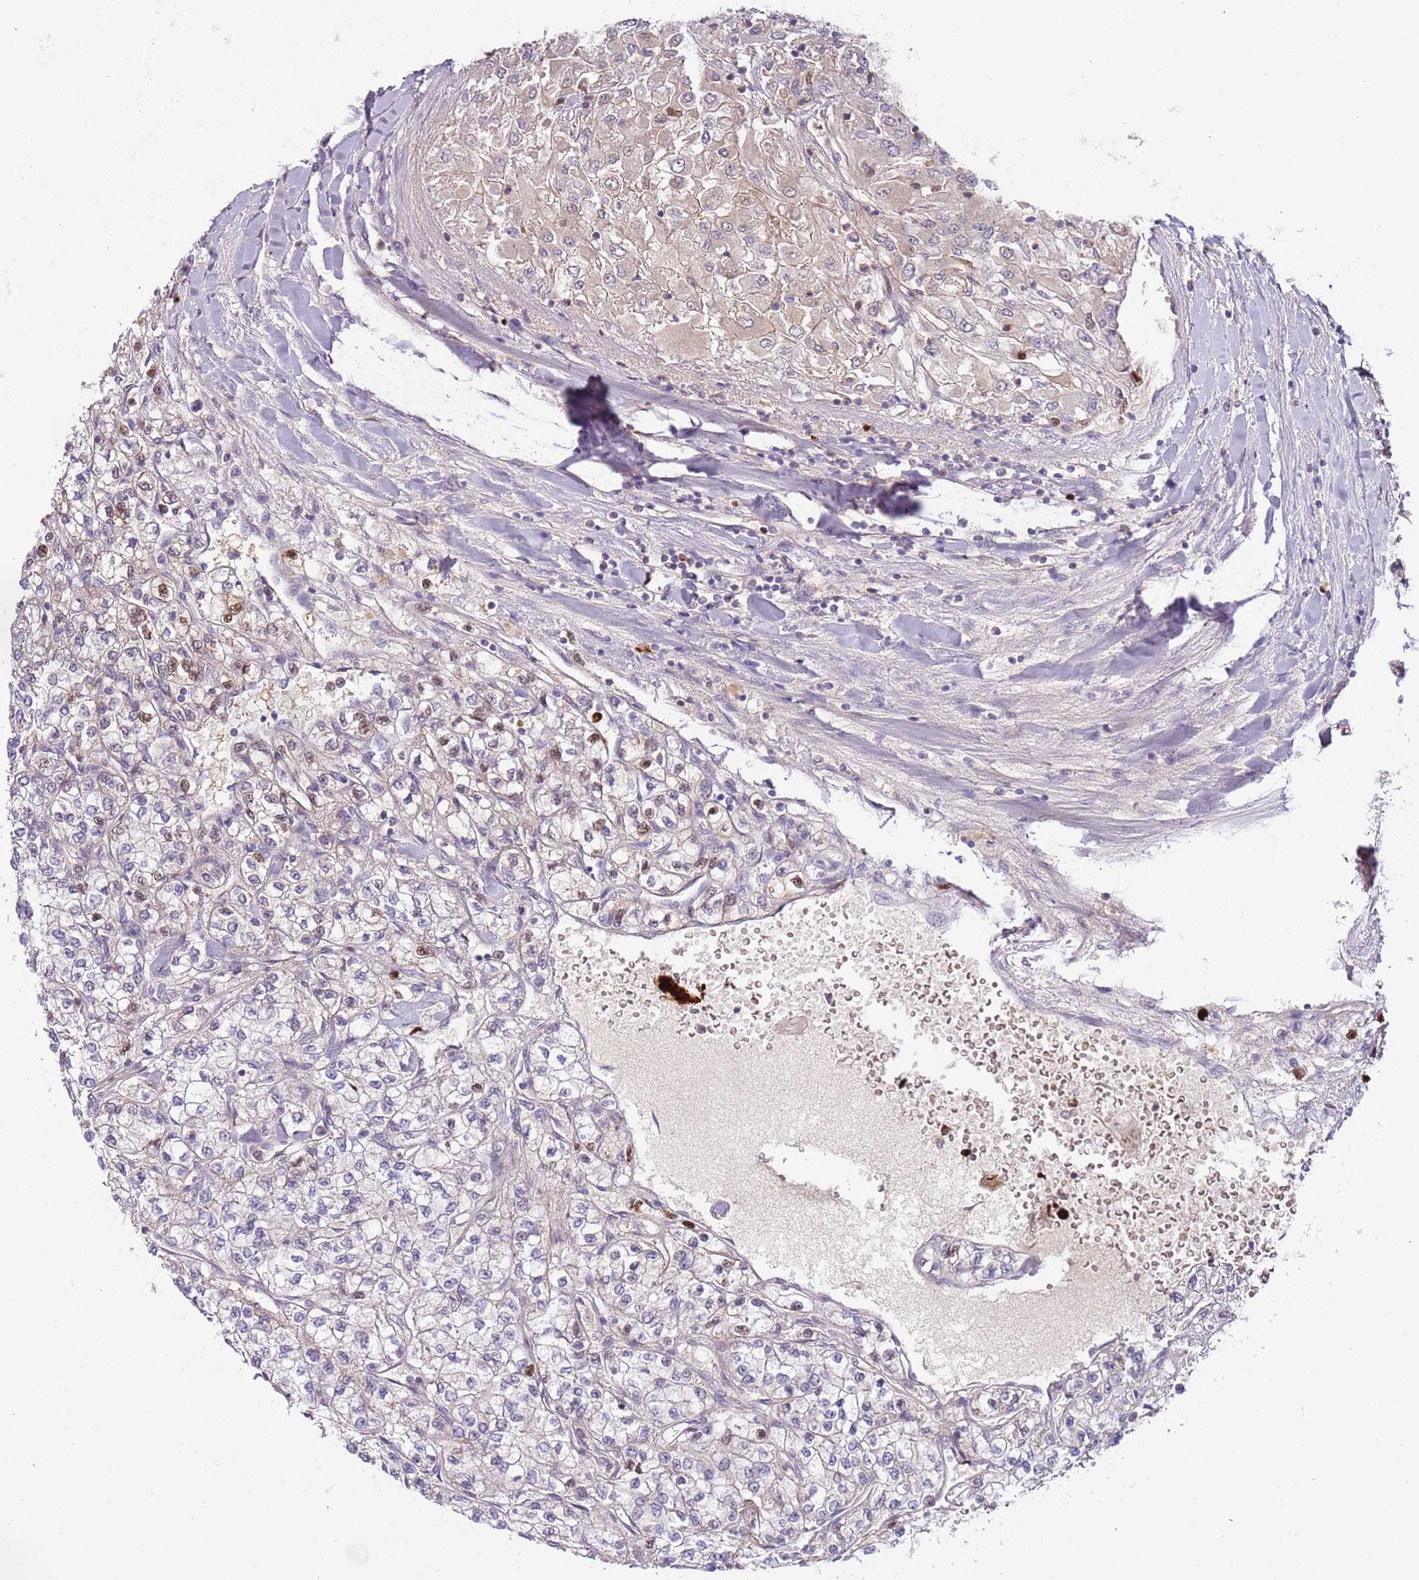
{"staining": {"intensity": "weak", "quantity": "<25%", "location": "nuclear"}, "tissue": "renal cancer", "cell_type": "Tumor cells", "image_type": "cancer", "snomed": [{"axis": "morphology", "description": "Adenocarcinoma, NOS"}, {"axis": "topography", "description": "Kidney"}], "caption": "Human renal cancer stained for a protein using immunohistochemistry (IHC) demonstrates no expression in tumor cells.", "gene": "ARHGAP5", "patient": {"sex": "male", "age": 80}}